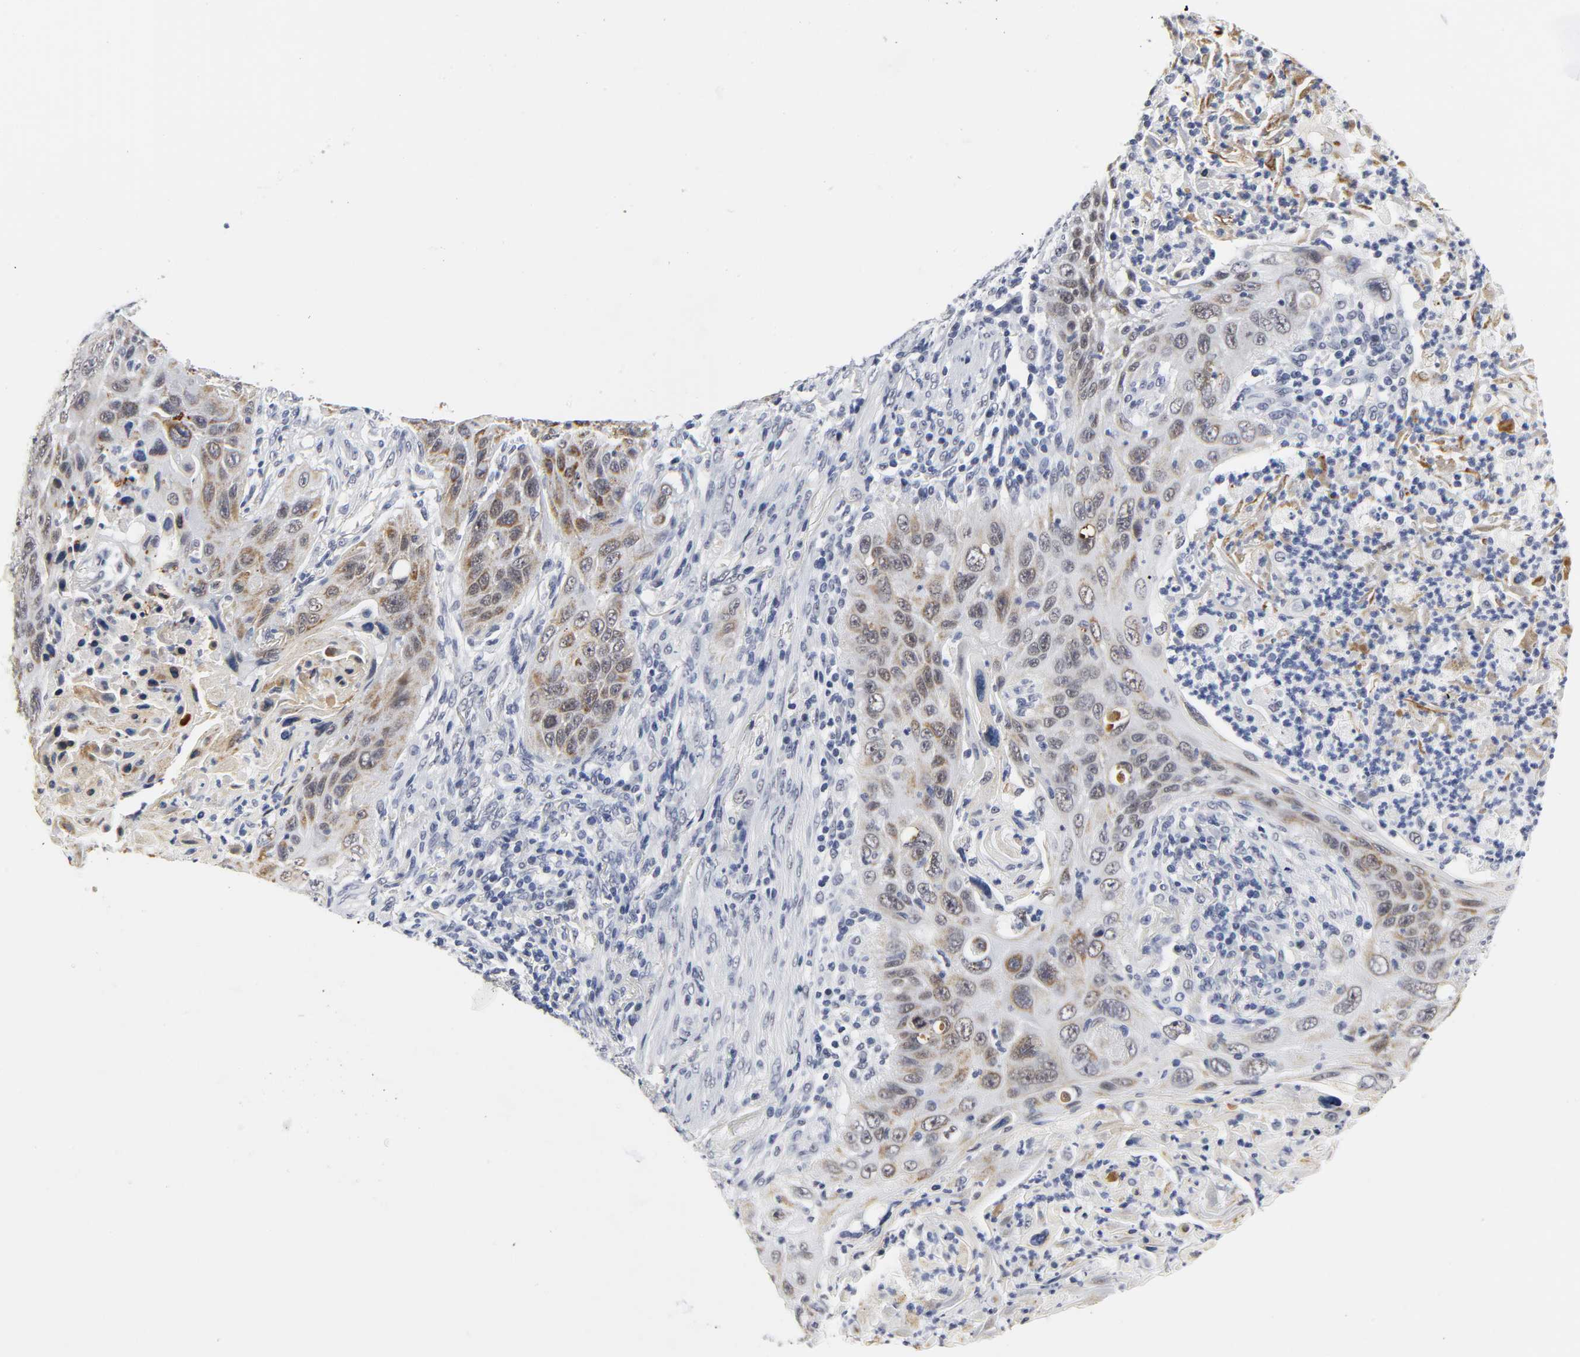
{"staining": {"intensity": "moderate", "quantity": ">75%", "location": "cytoplasmic/membranous"}, "tissue": "lung cancer", "cell_type": "Tumor cells", "image_type": "cancer", "snomed": [{"axis": "morphology", "description": "Squamous cell carcinoma, NOS"}, {"axis": "topography", "description": "Lung"}], "caption": "The image exhibits staining of squamous cell carcinoma (lung), revealing moderate cytoplasmic/membranous protein positivity (brown color) within tumor cells.", "gene": "GRHL2", "patient": {"sex": "female", "age": 67}}